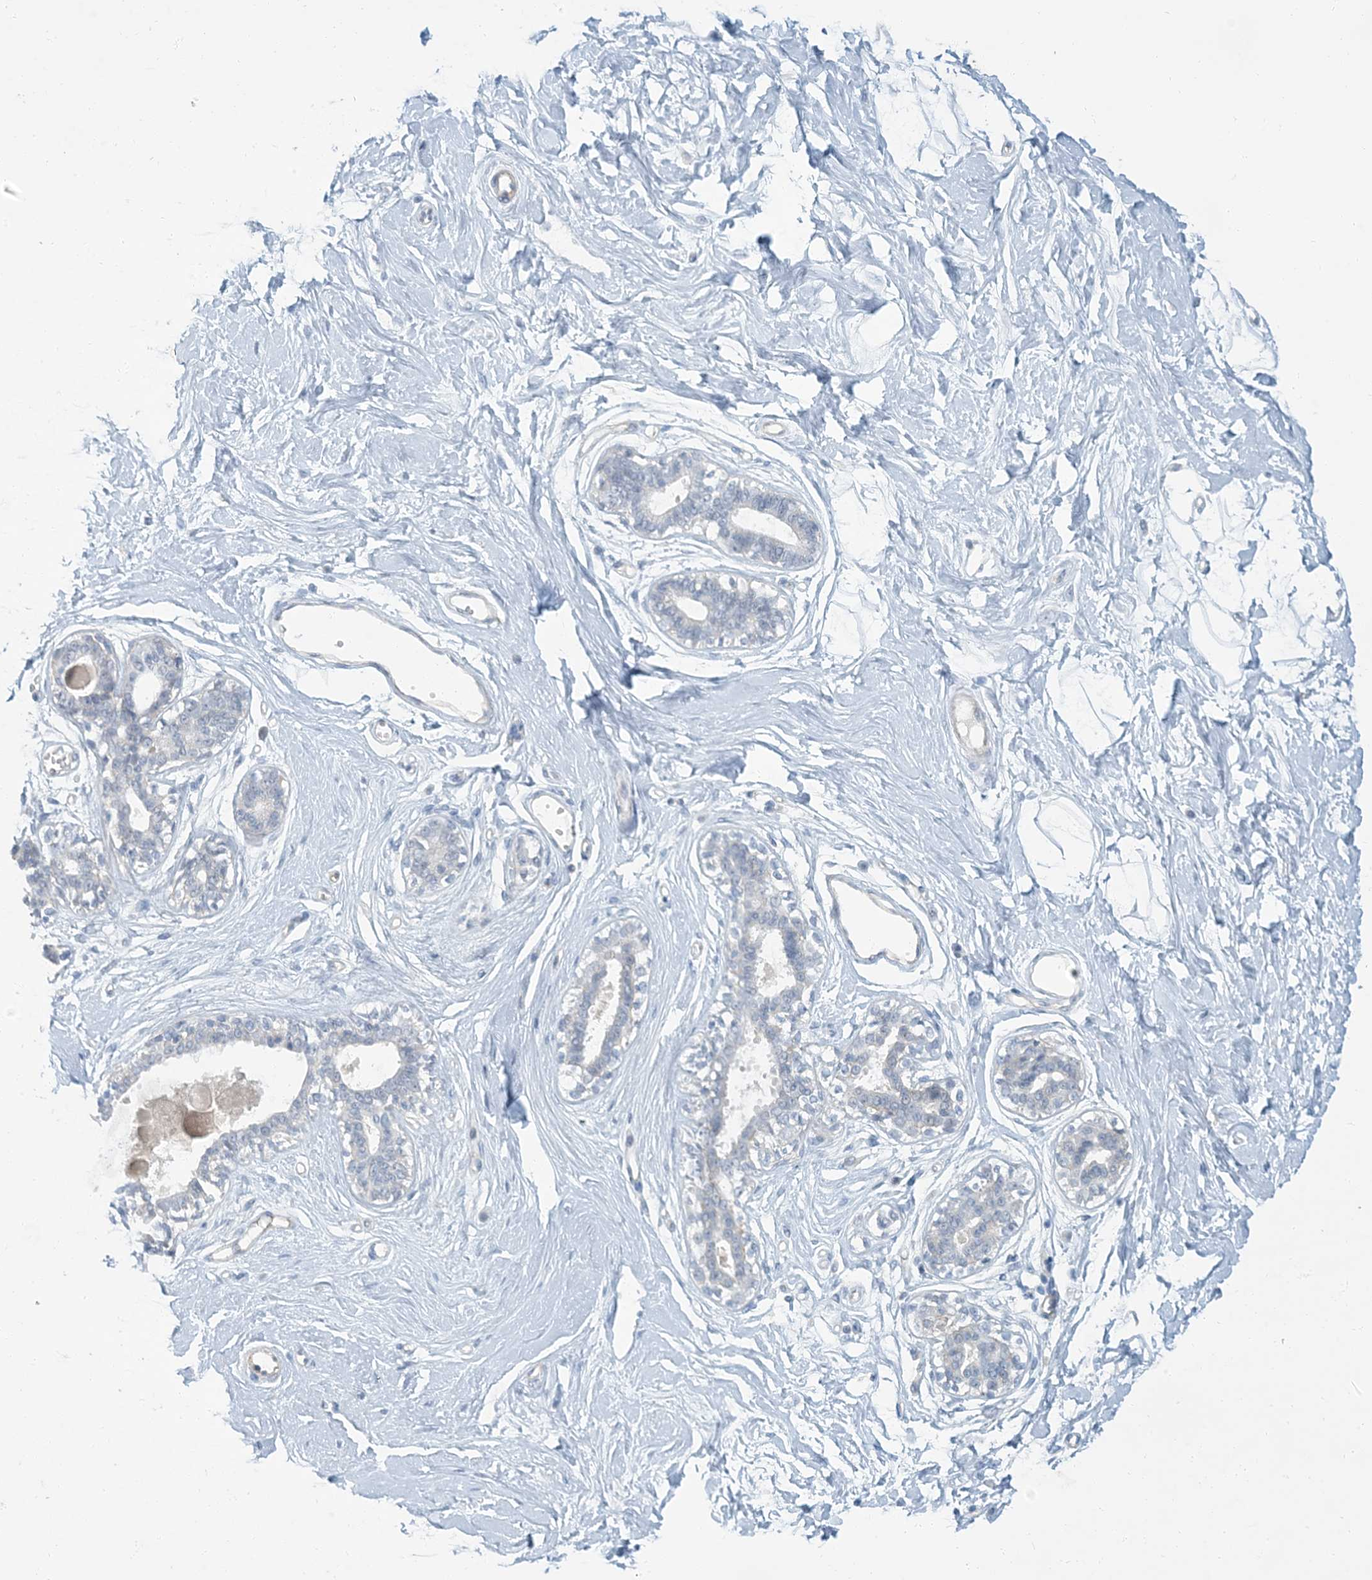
{"staining": {"intensity": "negative", "quantity": "none", "location": "none"}, "tissue": "breast", "cell_type": "Adipocytes", "image_type": "normal", "snomed": [{"axis": "morphology", "description": "Normal tissue, NOS"}, {"axis": "topography", "description": "Breast"}], "caption": "DAB (3,3'-diaminobenzidine) immunohistochemical staining of benign breast displays no significant positivity in adipocytes.", "gene": "EPHA4", "patient": {"sex": "female", "age": 45}}